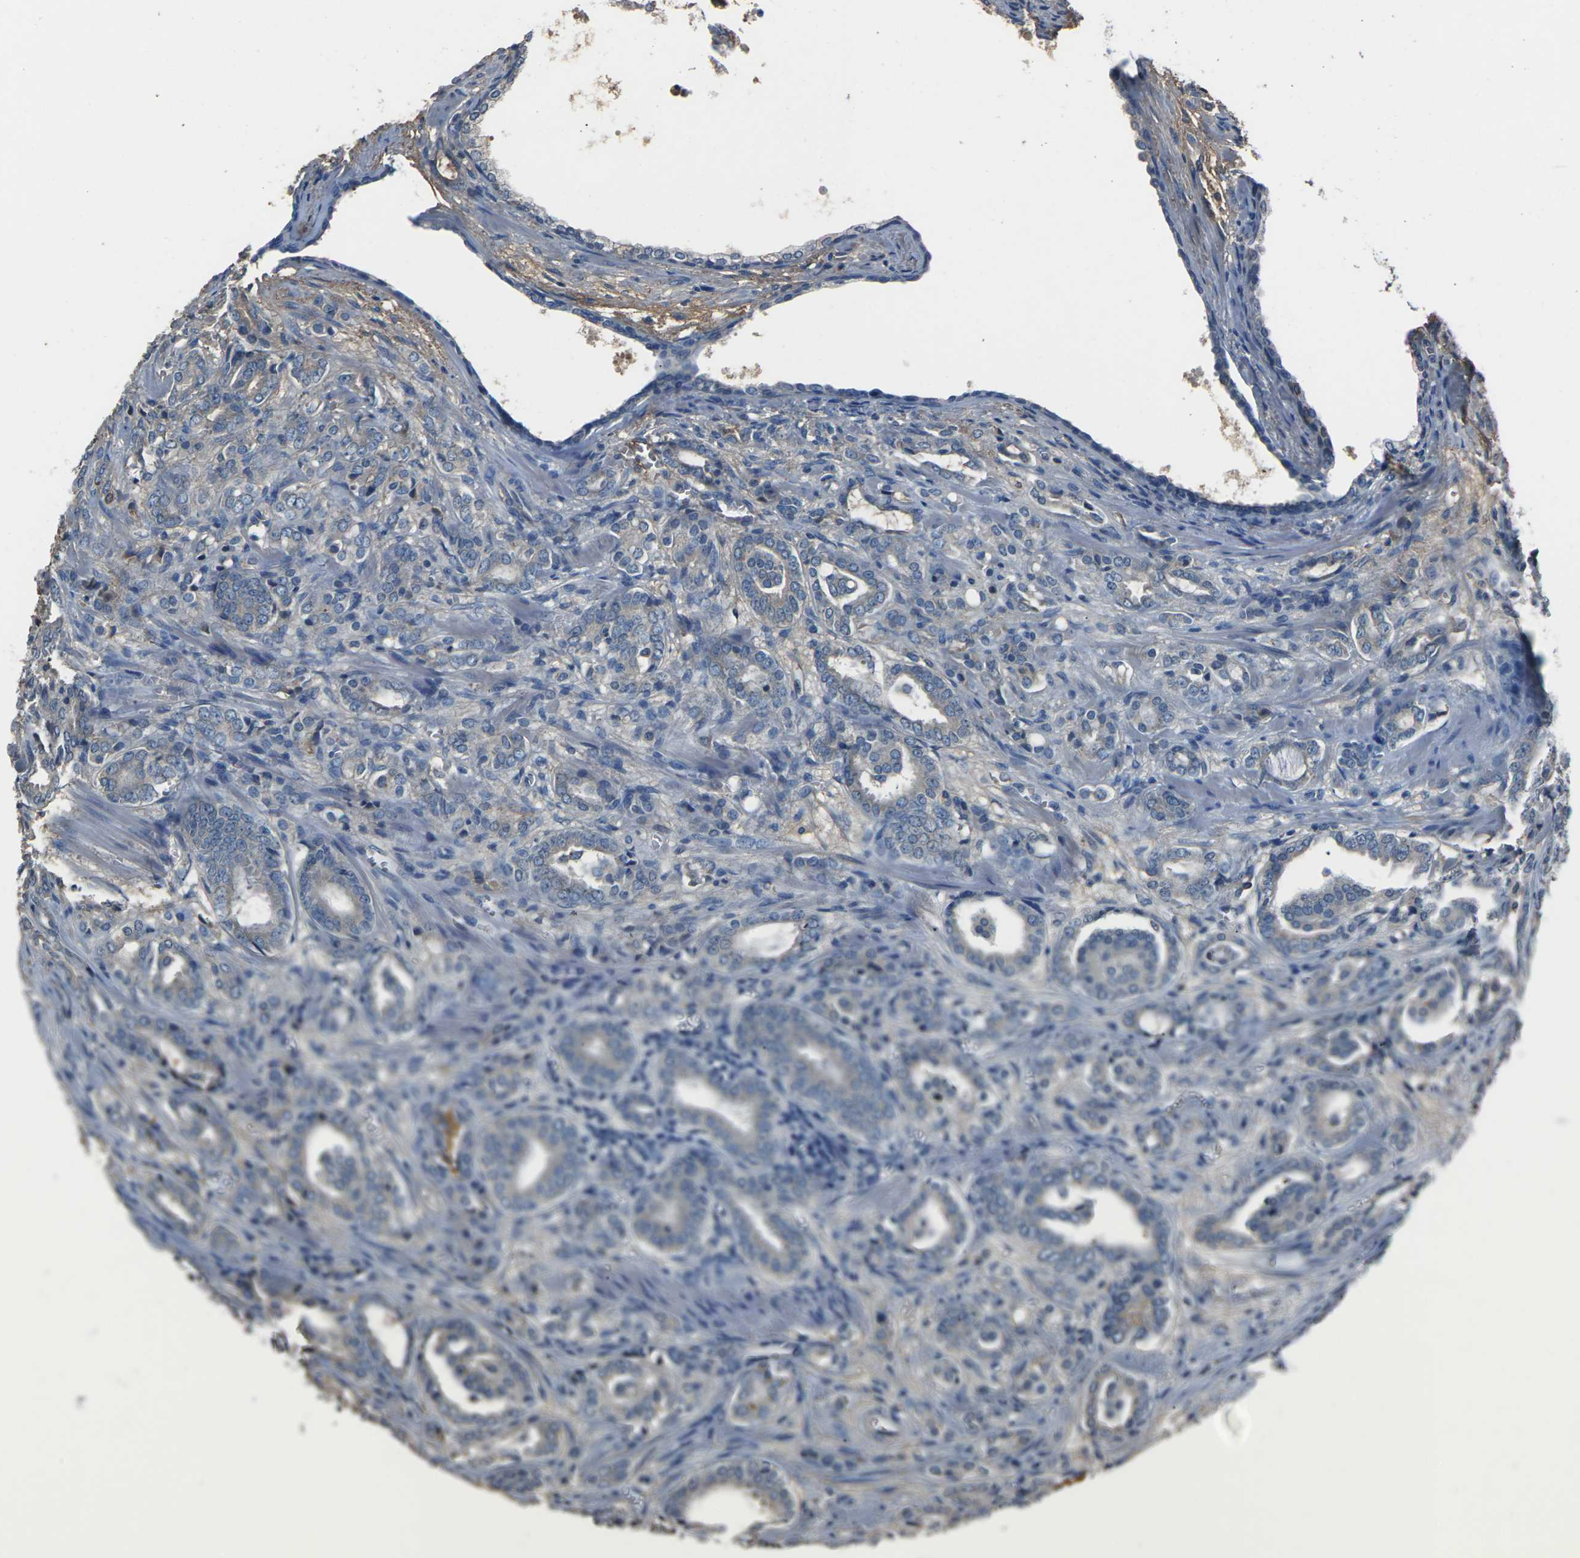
{"staining": {"intensity": "negative", "quantity": "none", "location": "none"}, "tissue": "prostate cancer", "cell_type": "Tumor cells", "image_type": "cancer", "snomed": [{"axis": "morphology", "description": "Adenocarcinoma, High grade"}, {"axis": "topography", "description": "Prostate"}], "caption": "High magnification brightfield microscopy of high-grade adenocarcinoma (prostate) stained with DAB (brown) and counterstained with hematoxylin (blue): tumor cells show no significant positivity. Brightfield microscopy of IHC stained with DAB (brown) and hematoxylin (blue), captured at high magnification.", "gene": "LEP", "patient": {"sex": "male", "age": 64}}